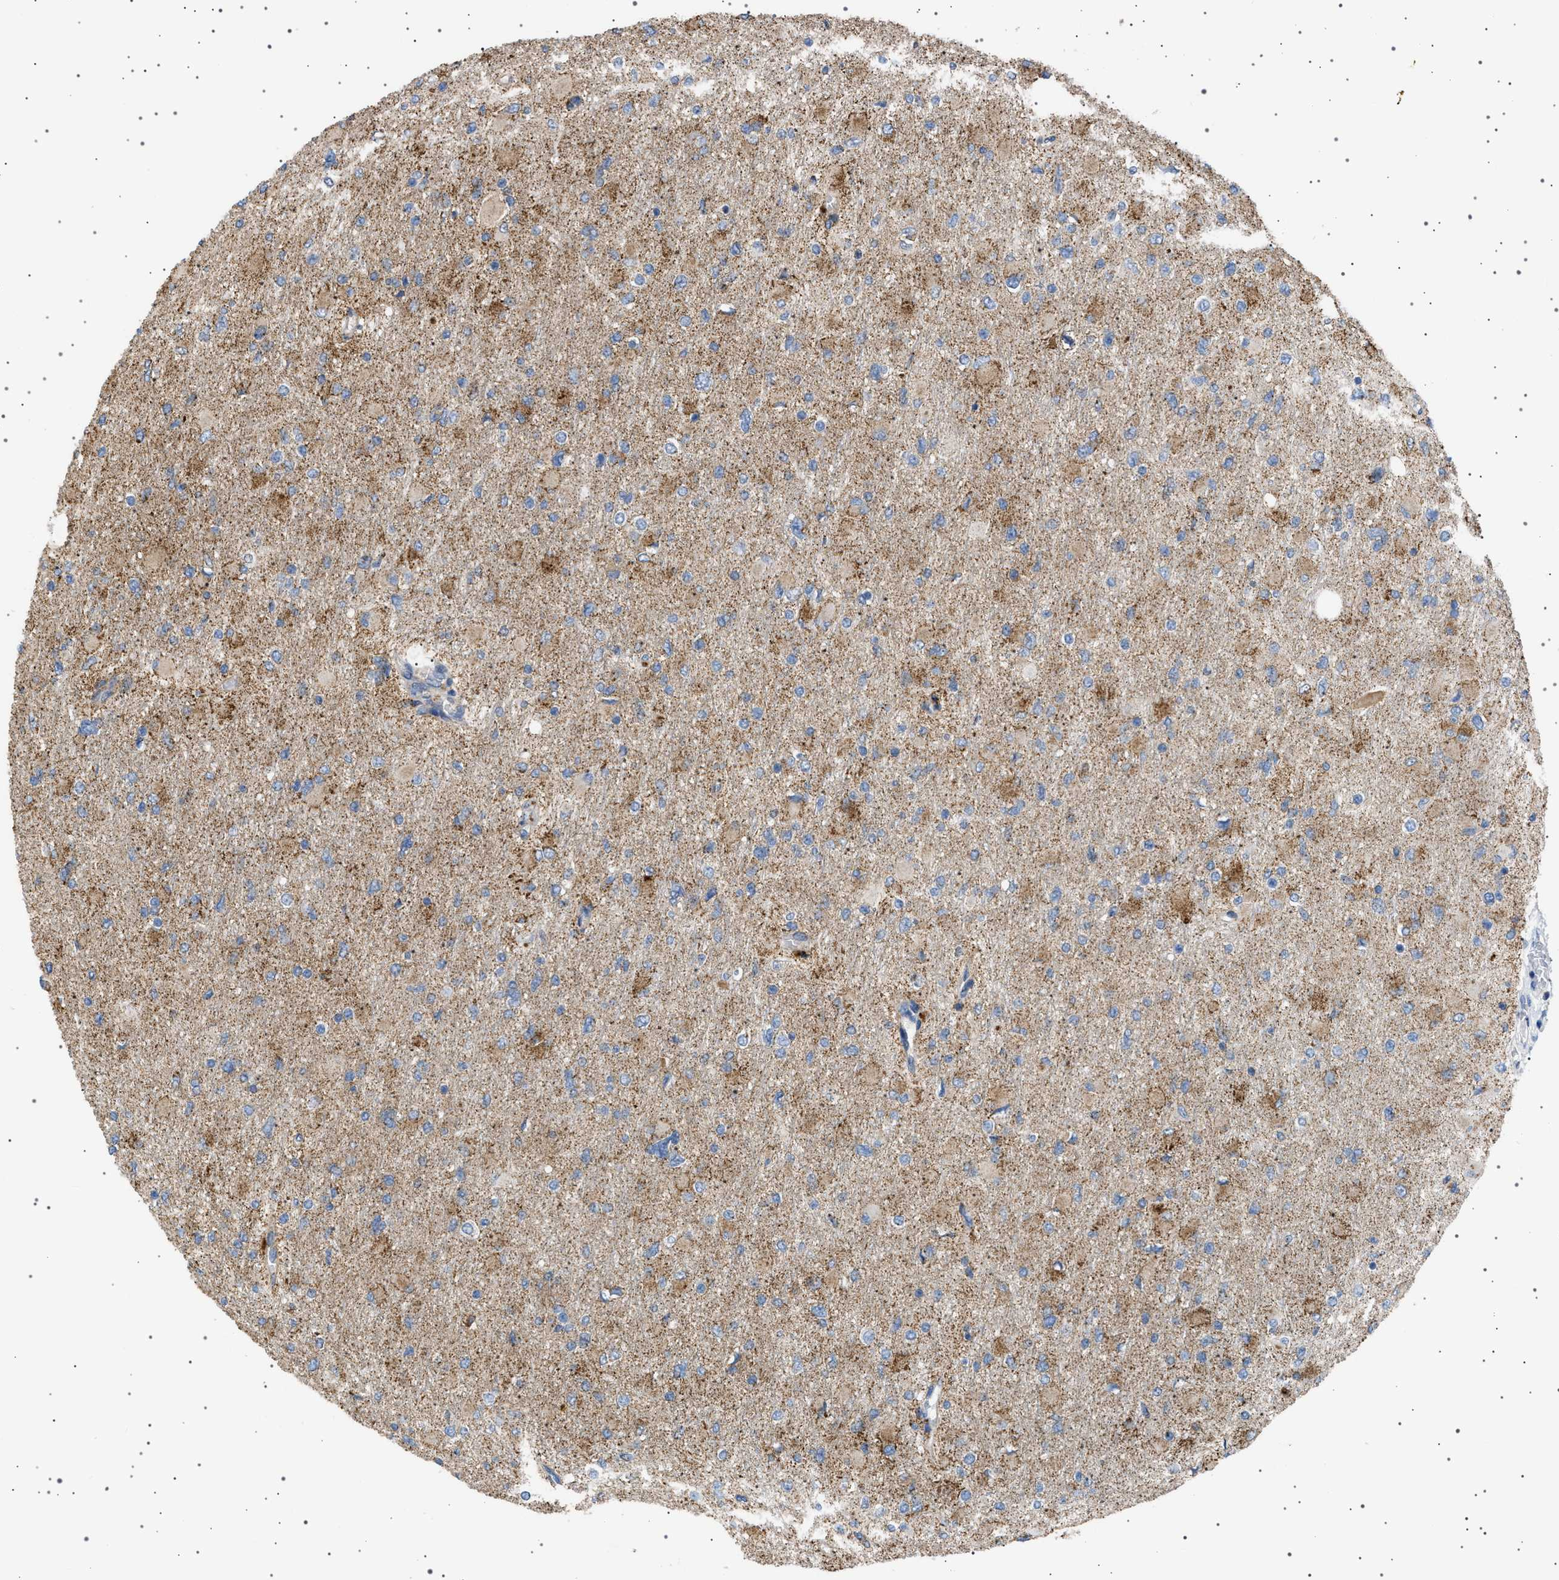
{"staining": {"intensity": "moderate", "quantity": "<25%", "location": "cytoplasmic/membranous"}, "tissue": "glioma", "cell_type": "Tumor cells", "image_type": "cancer", "snomed": [{"axis": "morphology", "description": "Glioma, malignant, High grade"}, {"axis": "topography", "description": "Cerebral cortex"}], "caption": "Tumor cells reveal moderate cytoplasmic/membranous positivity in about <25% of cells in malignant glioma (high-grade).", "gene": "UBXN8", "patient": {"sex": "female", "age": 36}}